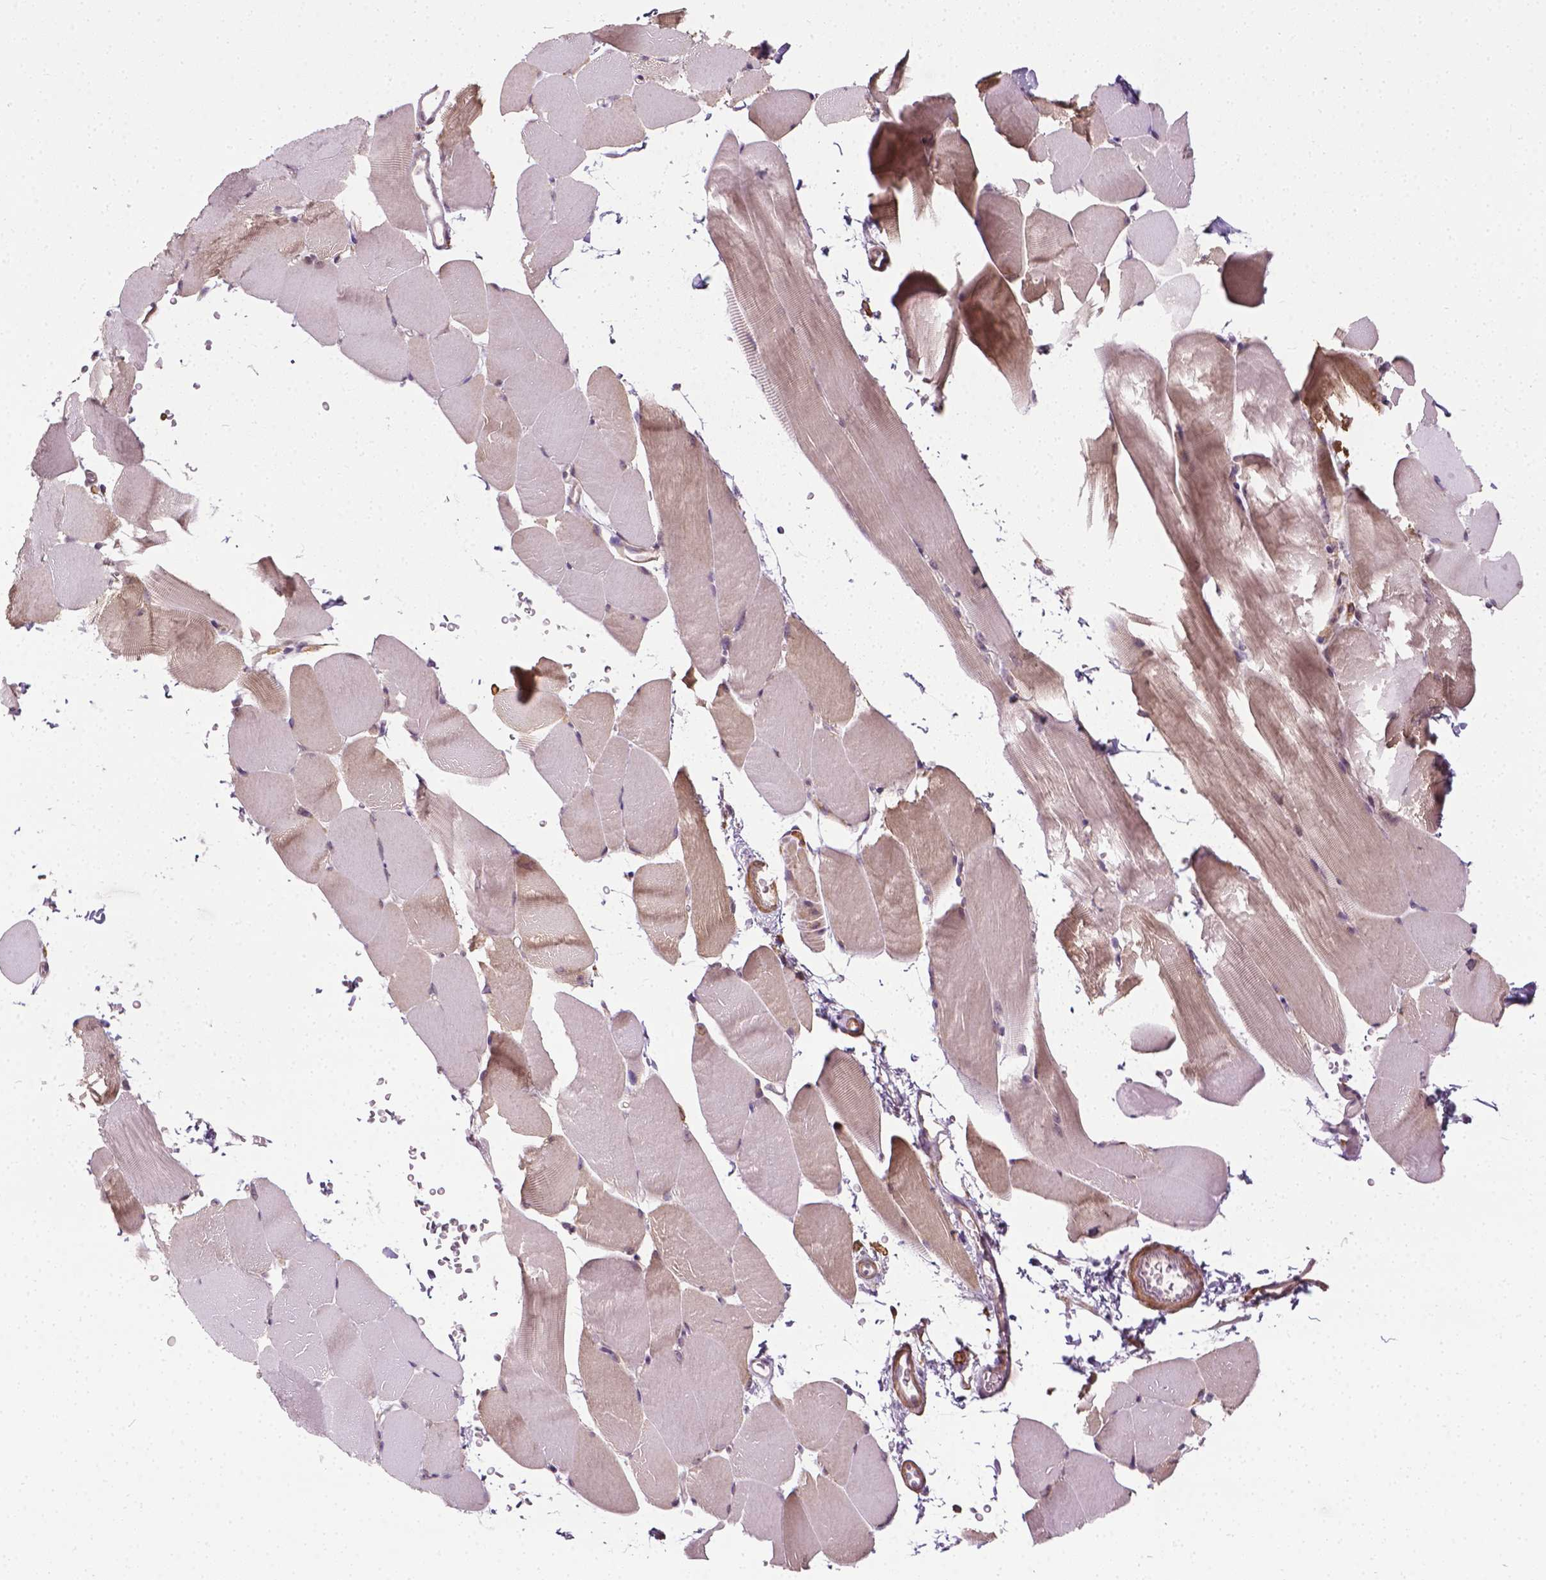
{"staining": {"intensity": "weak", "quantity": "25%-75%", "location": "cytoplasmic/membranous"}, "tissue": "skeletal muscle", "cell_type": "Myocytes", "image_type": "normal", "snomed": [{"axis": "morphology", "description": "Normal tissue, NOS"}, {"axis": "topography", "description": "Skeletal muscle"}], "caption": "Immunohistochemistry image of benign skeletal muscle stained for a protein (brown), which reveals low levels of weak cytoplasmic/membranous positivity in about 25%-75% of myocytes.", "gene": "PRAG1", "patient": {"sex": "female", "age": 37}}